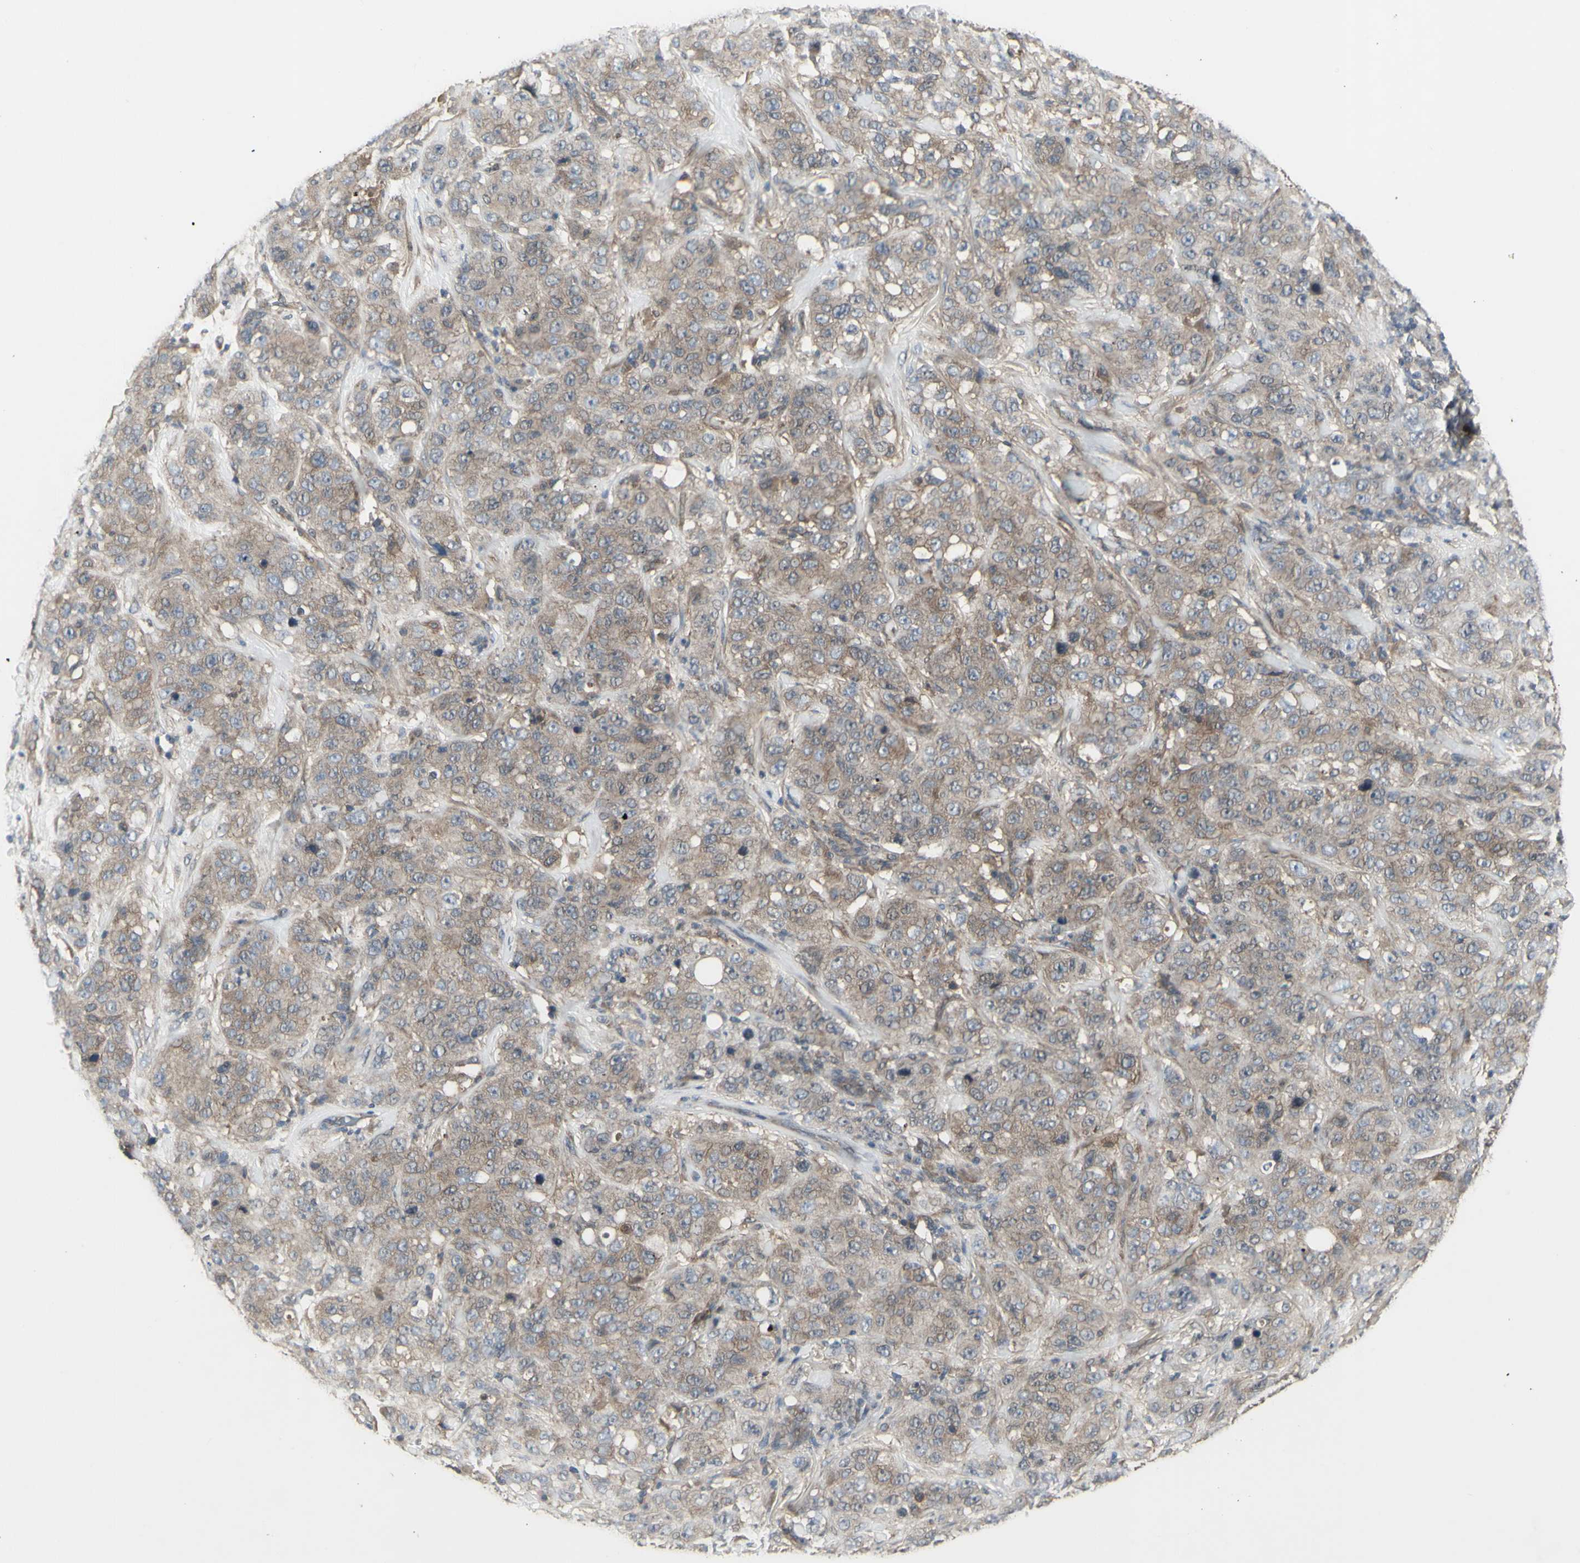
{"staining": {"intensity": "moderate", "quantity": ">75%", "location": "cytoplasmic/membranous"}, "tissue": "stomach cancer", "cell_type": "Tumor cells", "image_type": "cancer", "snomed": [{"axis": "morphology", "description": "Adenocarcinoma, NOS"}, {"axis": "topography", "description": "Stomach"}], "caption": "Immunohistochemistry of stomach cancer exhibits medium levels of moderate cytoplasmic/membranous positivity in about >75% of tumor cells.", "gene": "CHURC1-FNTB", "patient": {"sex": "male", "age": 48}}